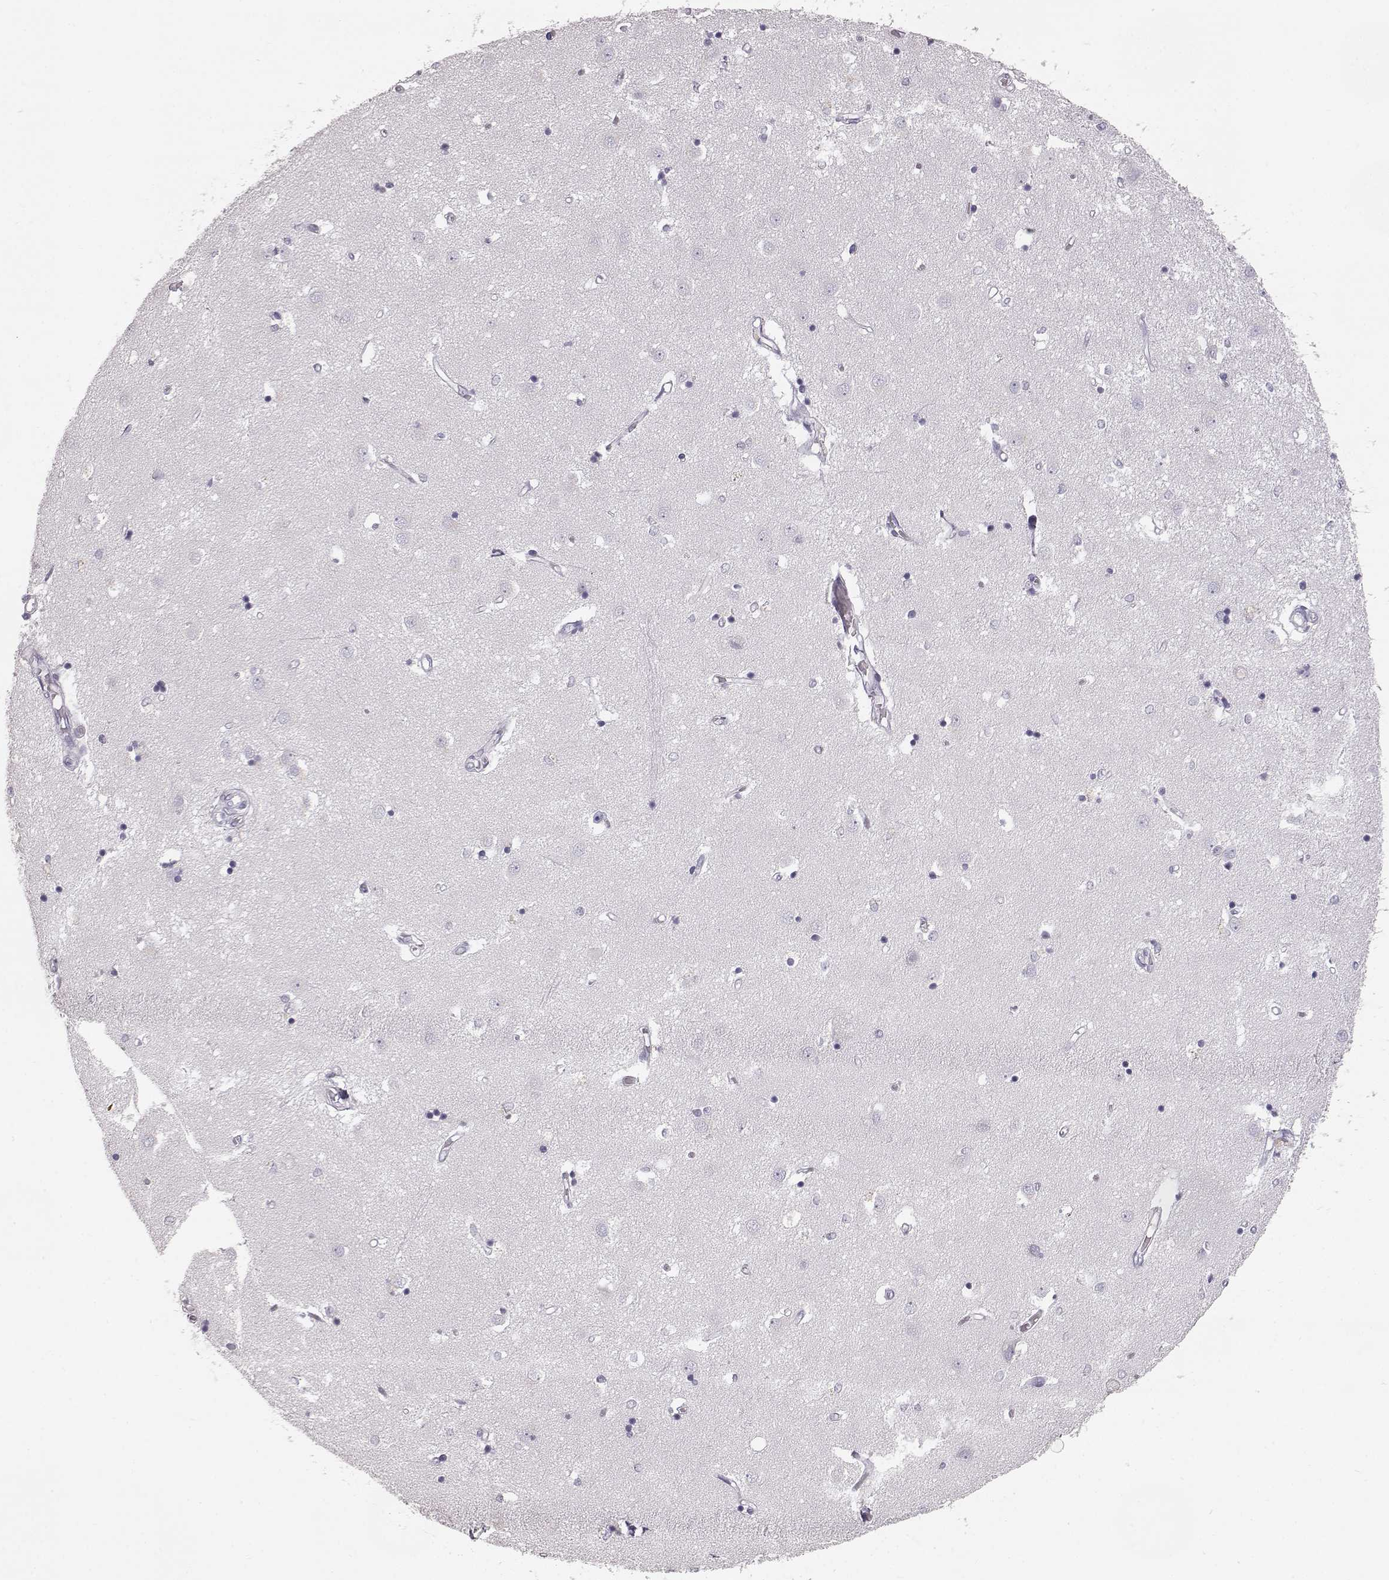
{"staining": {"intensity": "negative", "quantity": "none", "location": "none"}, "tissue": "caudate", "cell_type": "Glial cells", "image_type": "normal", "snomed": [{"axis": "morphology", "description": "Normal tissue, NOS"}, {"axis": "topography", "description": "Lateral ventricle wall"}], "caption": "Immunohistochemistry micrograph of benign caudate: human caudate stained with DAB (3,3'-diaminobenzidine) displays no significant protein positivity in glial cells. Nuclei are stained in blue.", "gene": "KRT31", "patient": {"sex": "male", "age": 54}}